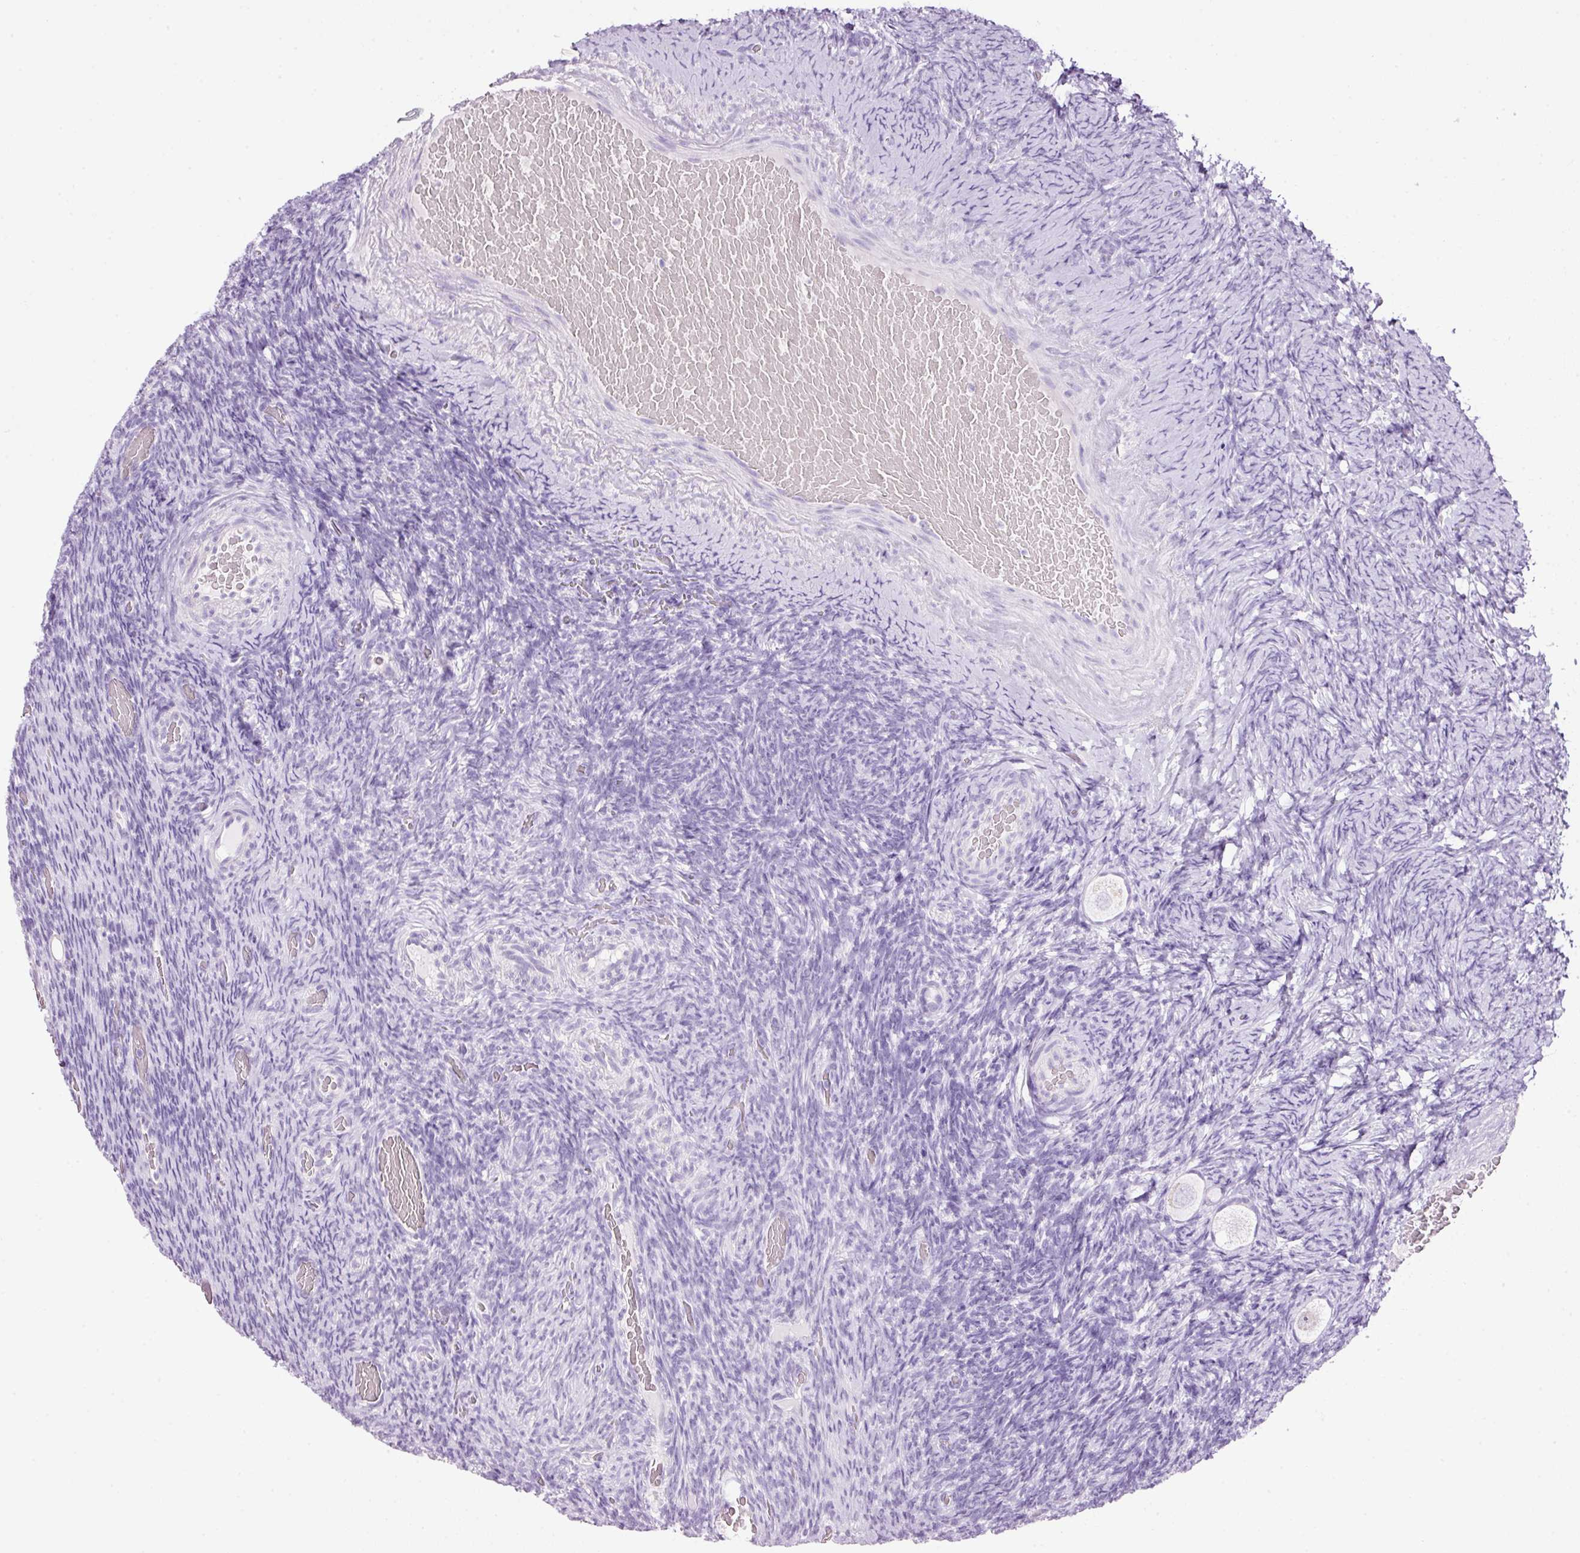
{"staining": {"intensity": "negative", "quantity": "none", "location": "none"}, "tissue": "ovary", "cell_type": "Follicle cells", "image_type": "normal", "snomed": [{"axis": "morphology", "description": "Normal tissue, NOS"}, {"axis": "topography", "description": "Ovary"}], "caption": "Normal ovary was stained to show a protein in brown. There is no significant expression in follicle cells.", "gene": "BSND", "patient": {"sex": "female", "age": 34}}